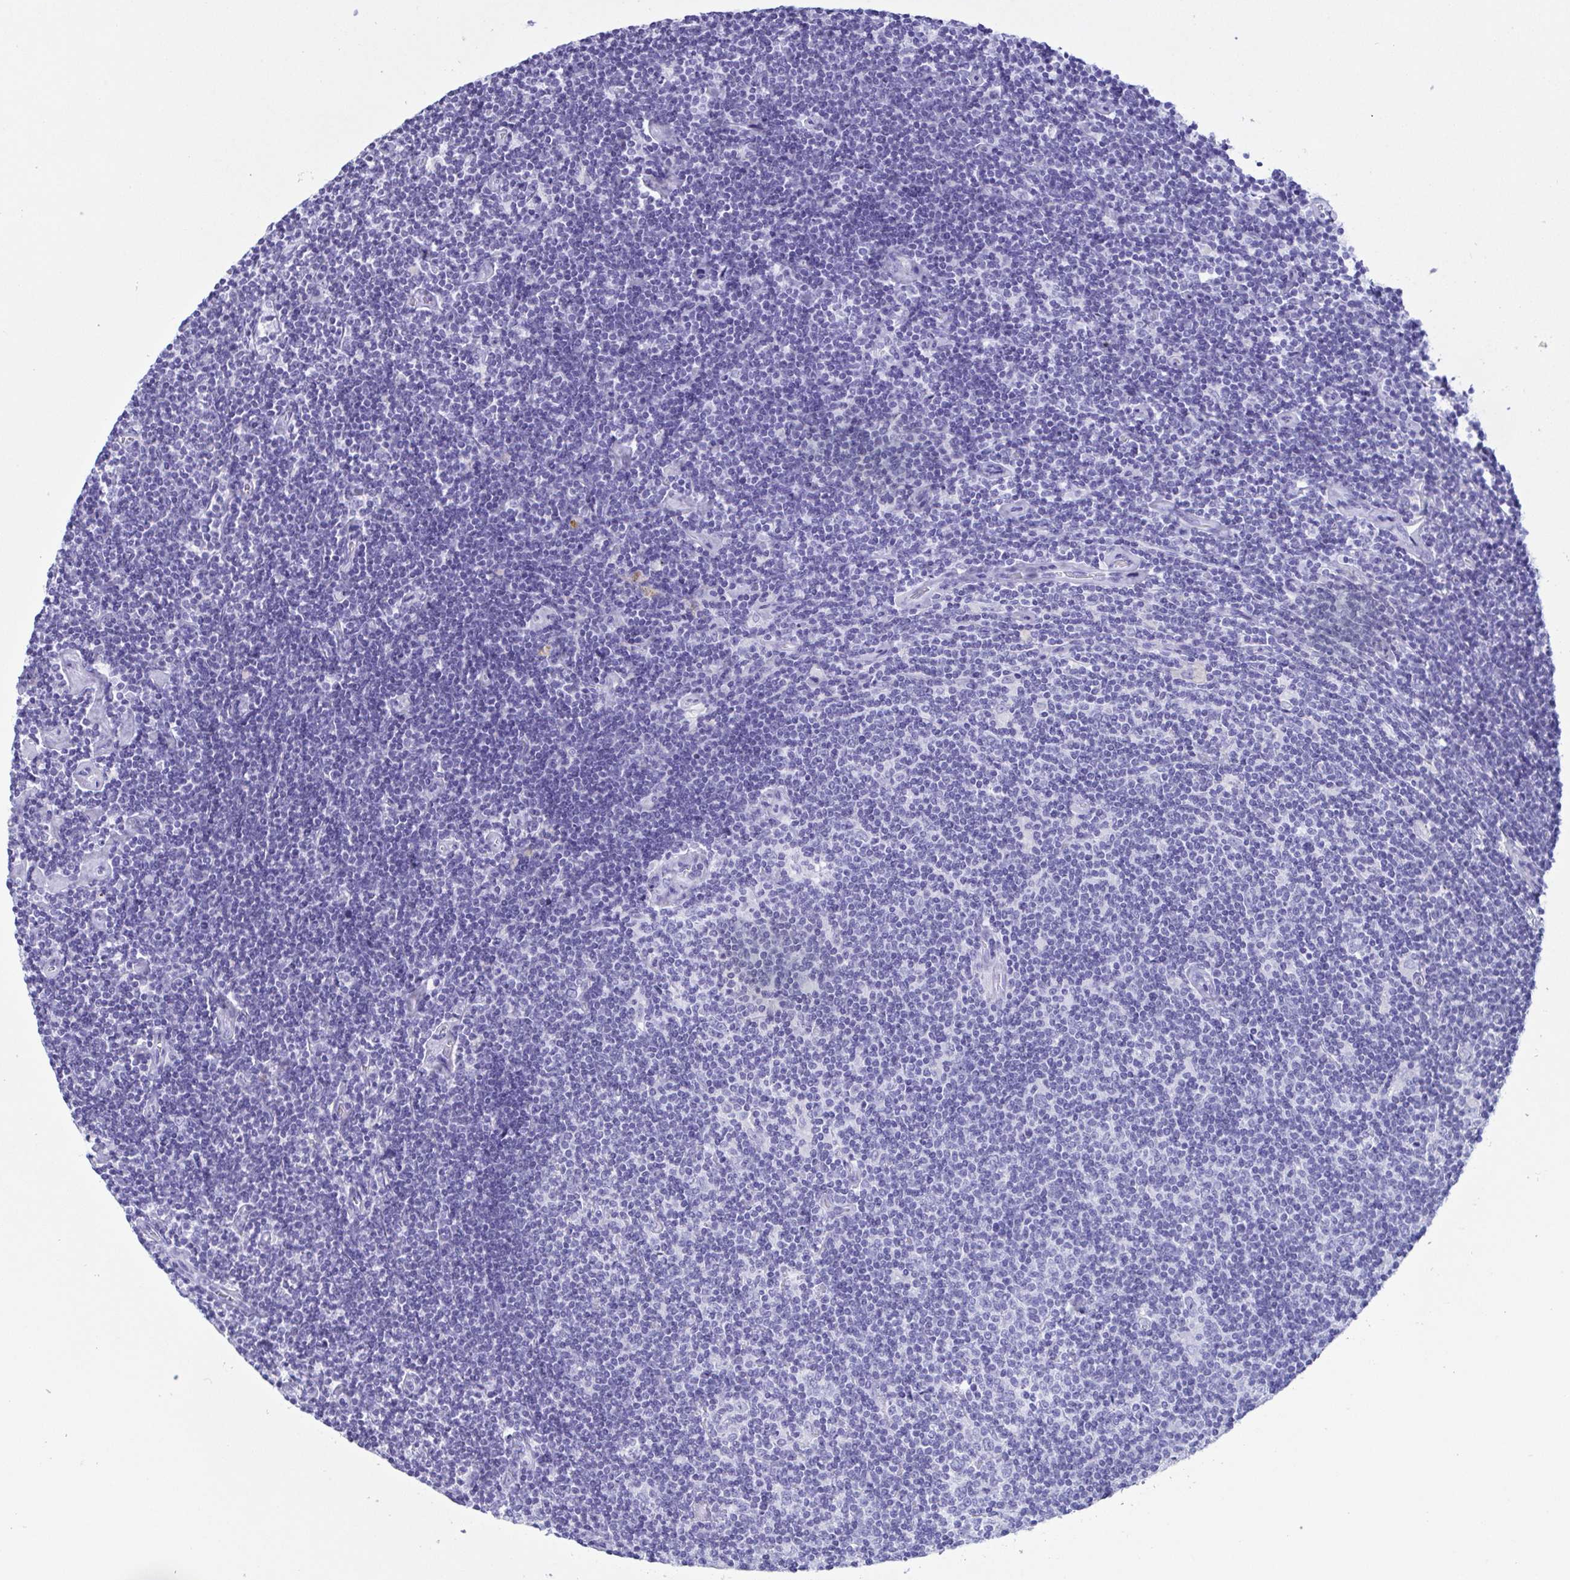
{"staining": {"intensity": "negative", "quantity": "none", "location": "none"}, "tissue": "lymphoma", "cell_type": "Tumor cells", "image_type": "cancer", "snomed": [{"axis": "morphology", "description": "Hodgkin's disease, NOS"}, {"axis": "topography", "description": "Lymph node"}], "caption": "DAB (3,3'-diaminobenzidine) immunohistochemical staining of human lymphoma reveals no significant expression in tumor cells.", "gene": "TSPY2", "patient": {"sex": "male", "age": 40}}